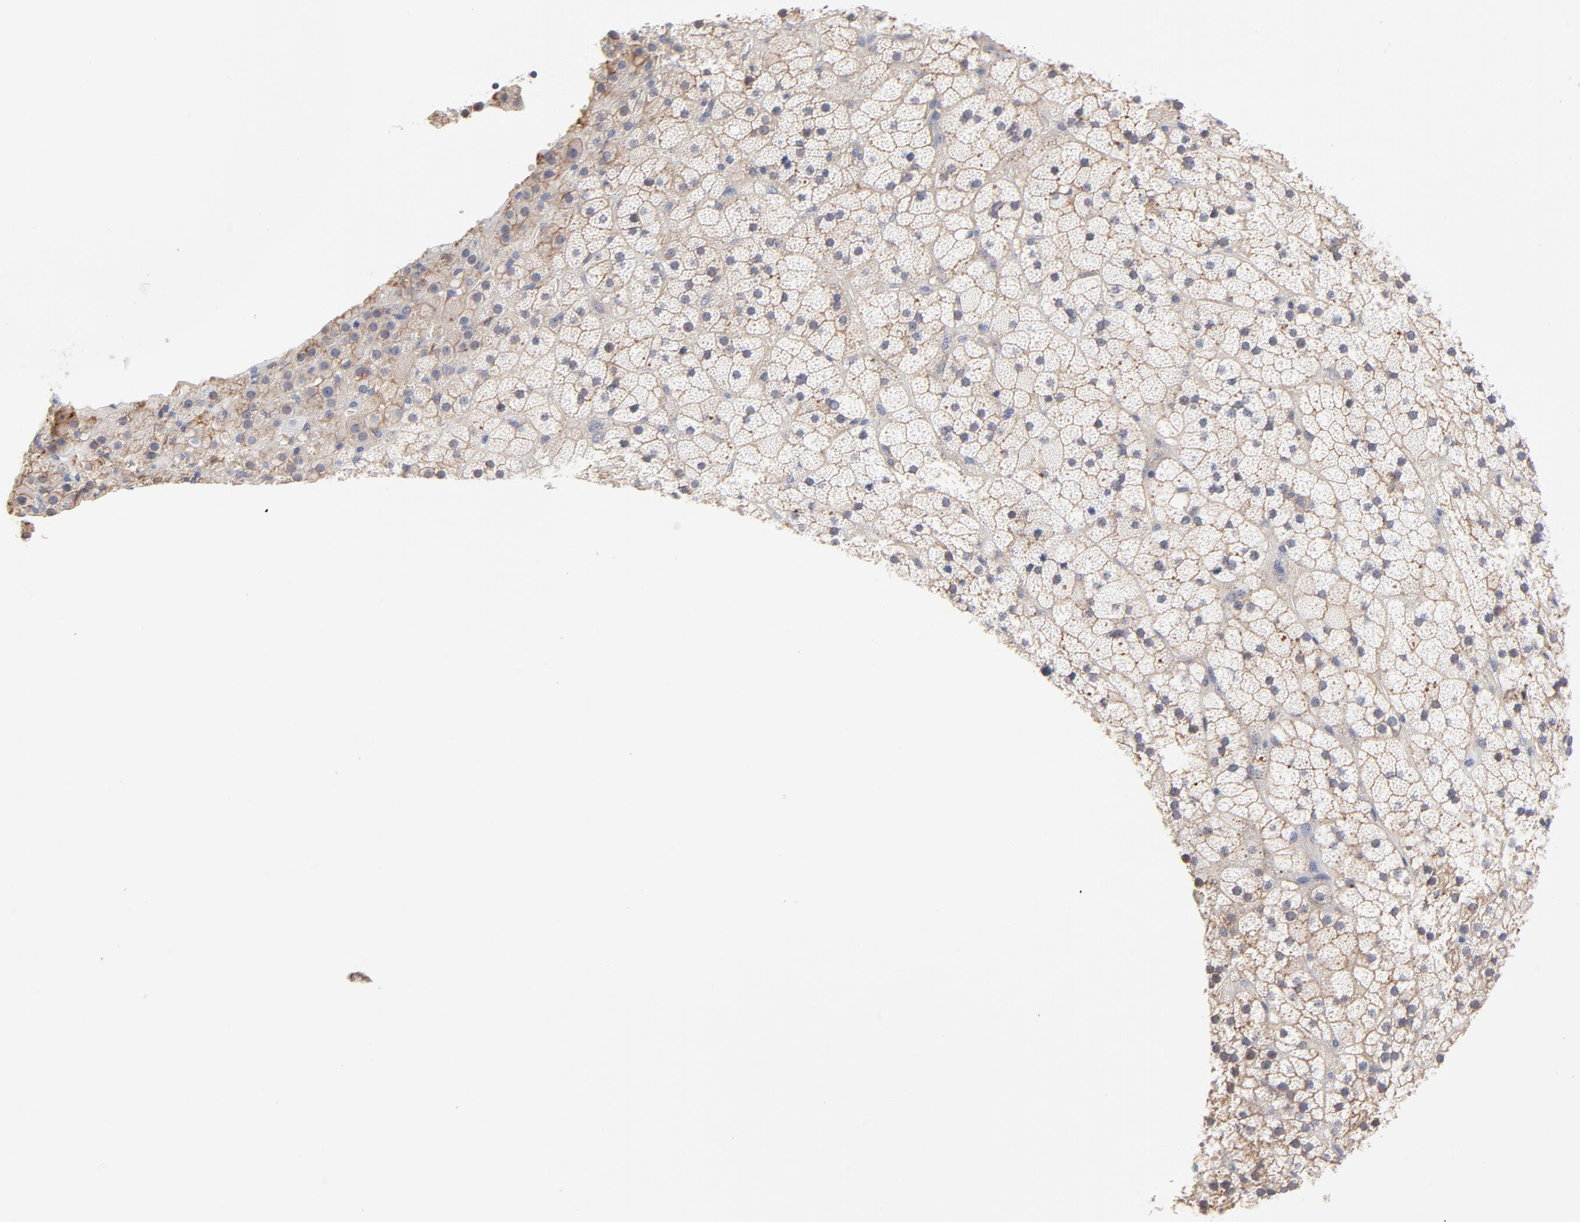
{"staining": {"intensity": "moderate", "quantity": "25%-75%", "location": "cytoplasmic/membranous"}, "tissue": "adrenal gland", "cell_type": "Glandular cells", "image_type": "normal", "snomed": [{"axis": "morphology", "description": "Normal tissue, NOS"}, {"axis": "topography", "description": "Adrenal gland"}], "caption": "Immunohistochemistry micrograph of unremarkable adrenal gland: human adrenal gland stained using immunohistochemistry exhibits medium levels of moderate protein expression localized specifically in the cytoplasmic/membranous of glandular cells, appearing as a cytoplasmic/membranous brown color.", "gene": "SLC16A1", "patient": {"sex": "male", "age": 35}}